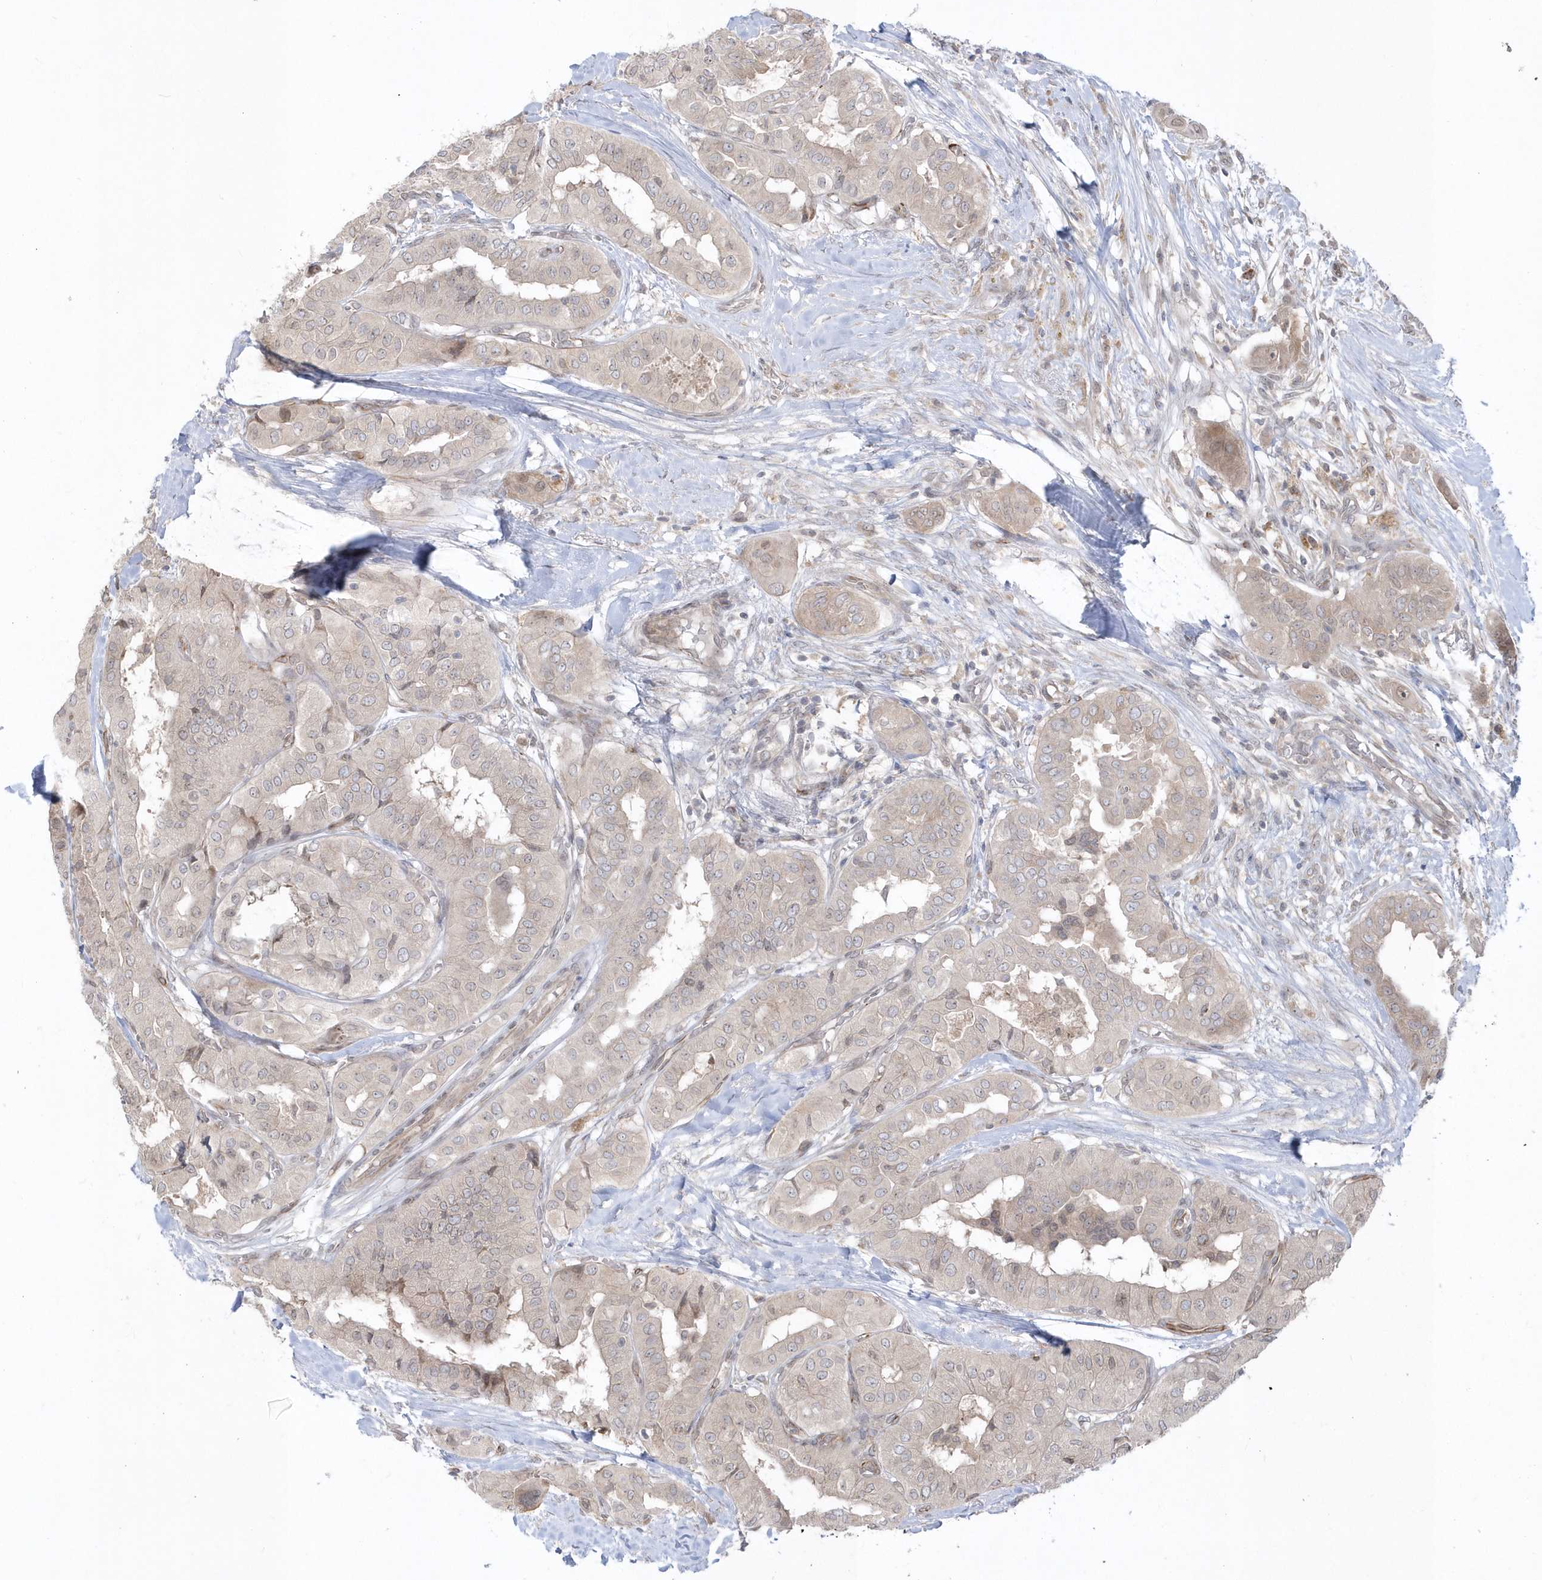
{"staining": {"intensity": "weak", "quantity": "25%-75%", "location": "cytoplasmic/membranous"}, "tissue": "thyroid cancer", "cell_type": "Tumor cells", "image_type": "cancer", "snomed": [{"axis": "morphology", "description": "Papillary adenocarcinoma, NOS"}, {"axis": "topography", "description": "Thyroid gland"}], "caption": "Immunohistochemical staining of human thyroid papillary adenocarcinoma shows low levels of weak cytoplasmic/membranous protein positivity in approximately 25%-75% of tumor cells.", "gene": "DHX57", "patient": {"sex": "female", "age": 59}}